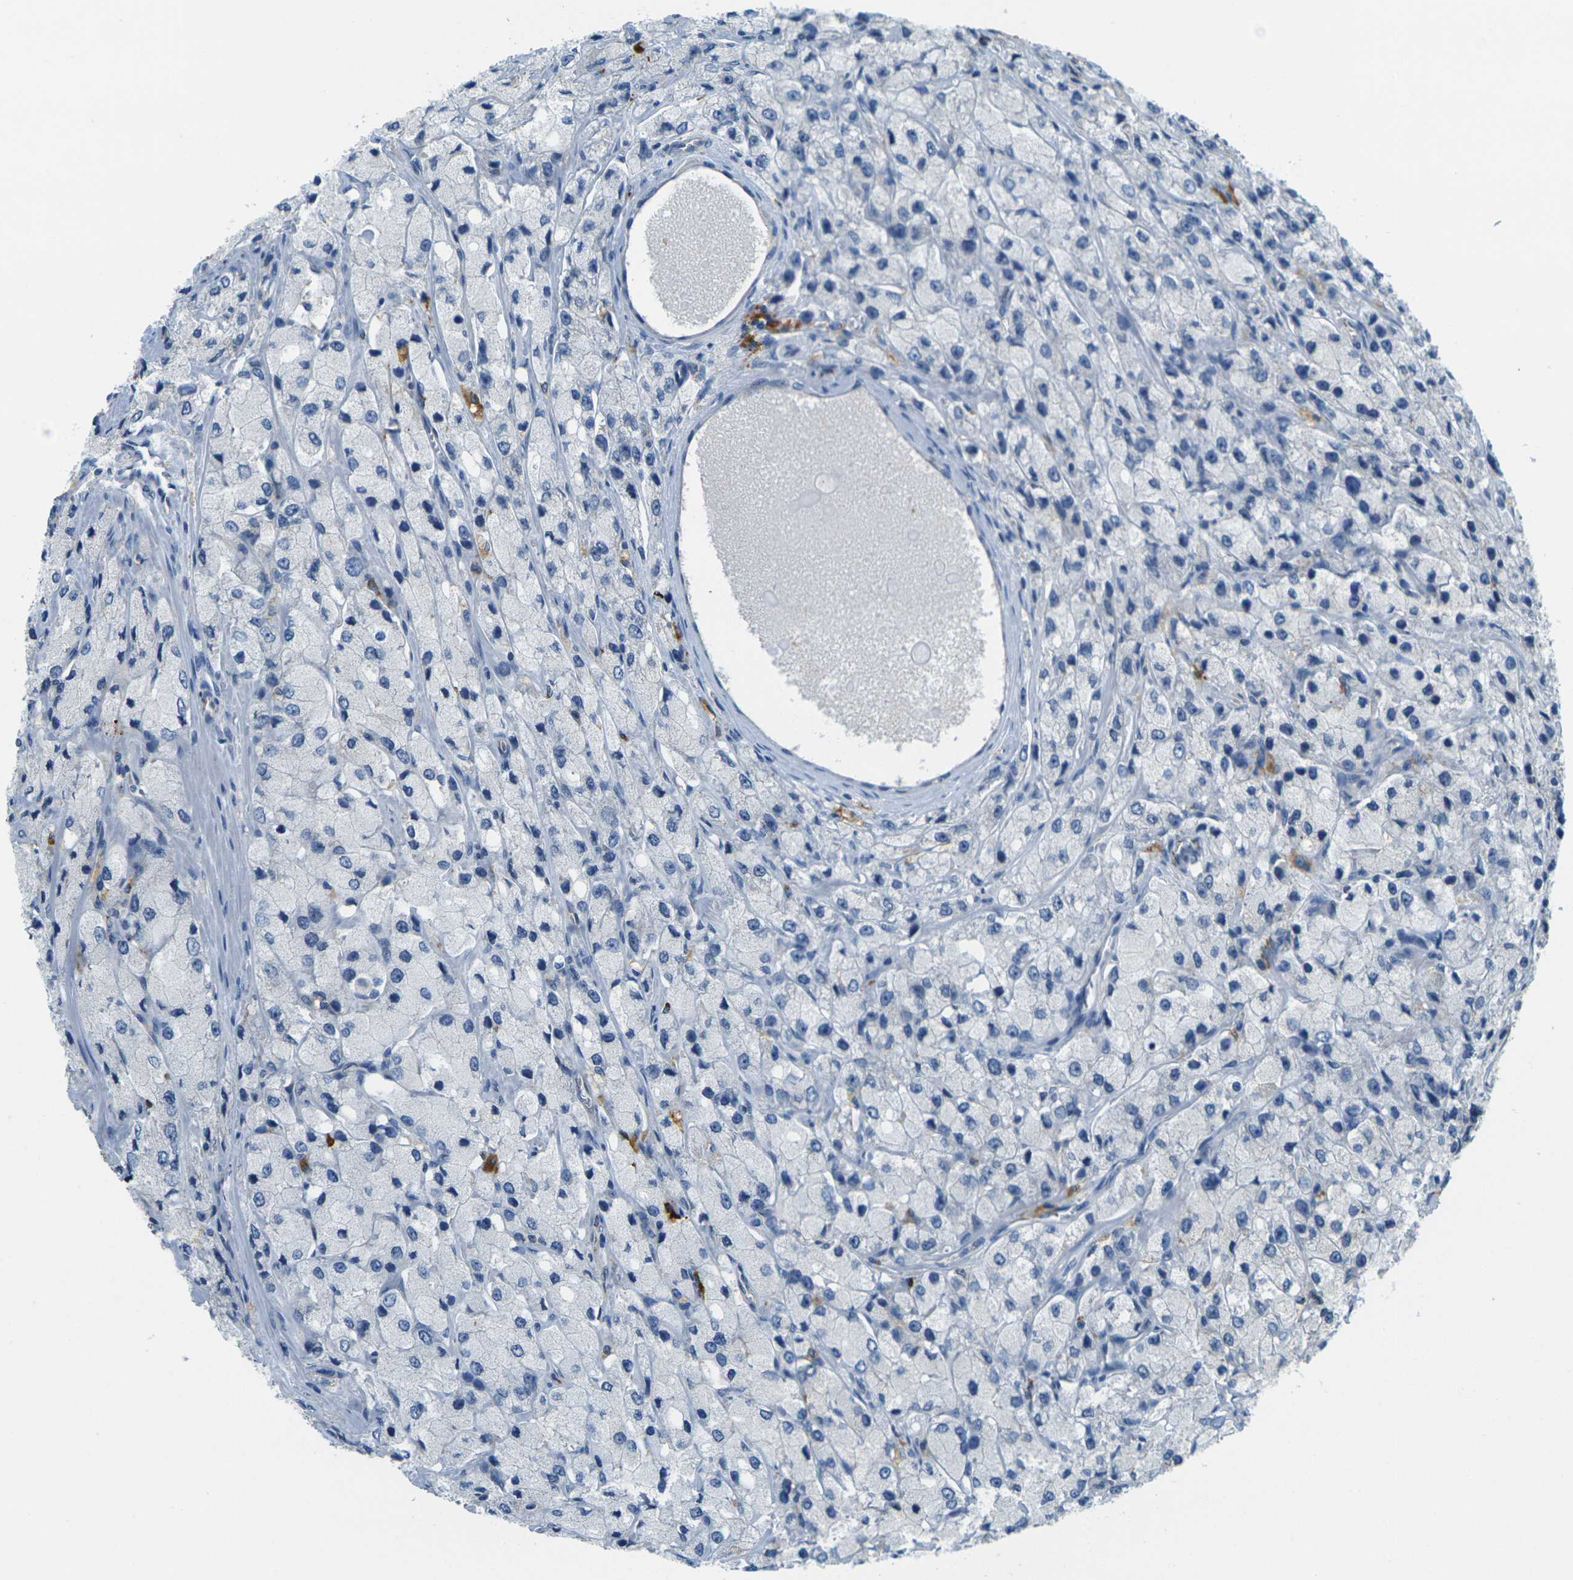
{"staining": {"intensity": "negative", "quantity": "none", "location": "none"}, "tissue": "prostate cancer", "cell_type": "Tumor cells", "image_type": "cancer", "snomed": [{"axis": "morphology", "description": "Adenocarcinoma, High grade"}, {"axis": "topography", "description": "Prostate"}], "caption": "DAB (3,3'-diaminobenzidine) immunohistochemical staining of human prostate cancer shows no significant expression in tumor cells.", "gene": "CYP2C8", "patient": {"sex": "male", "age": 58}}